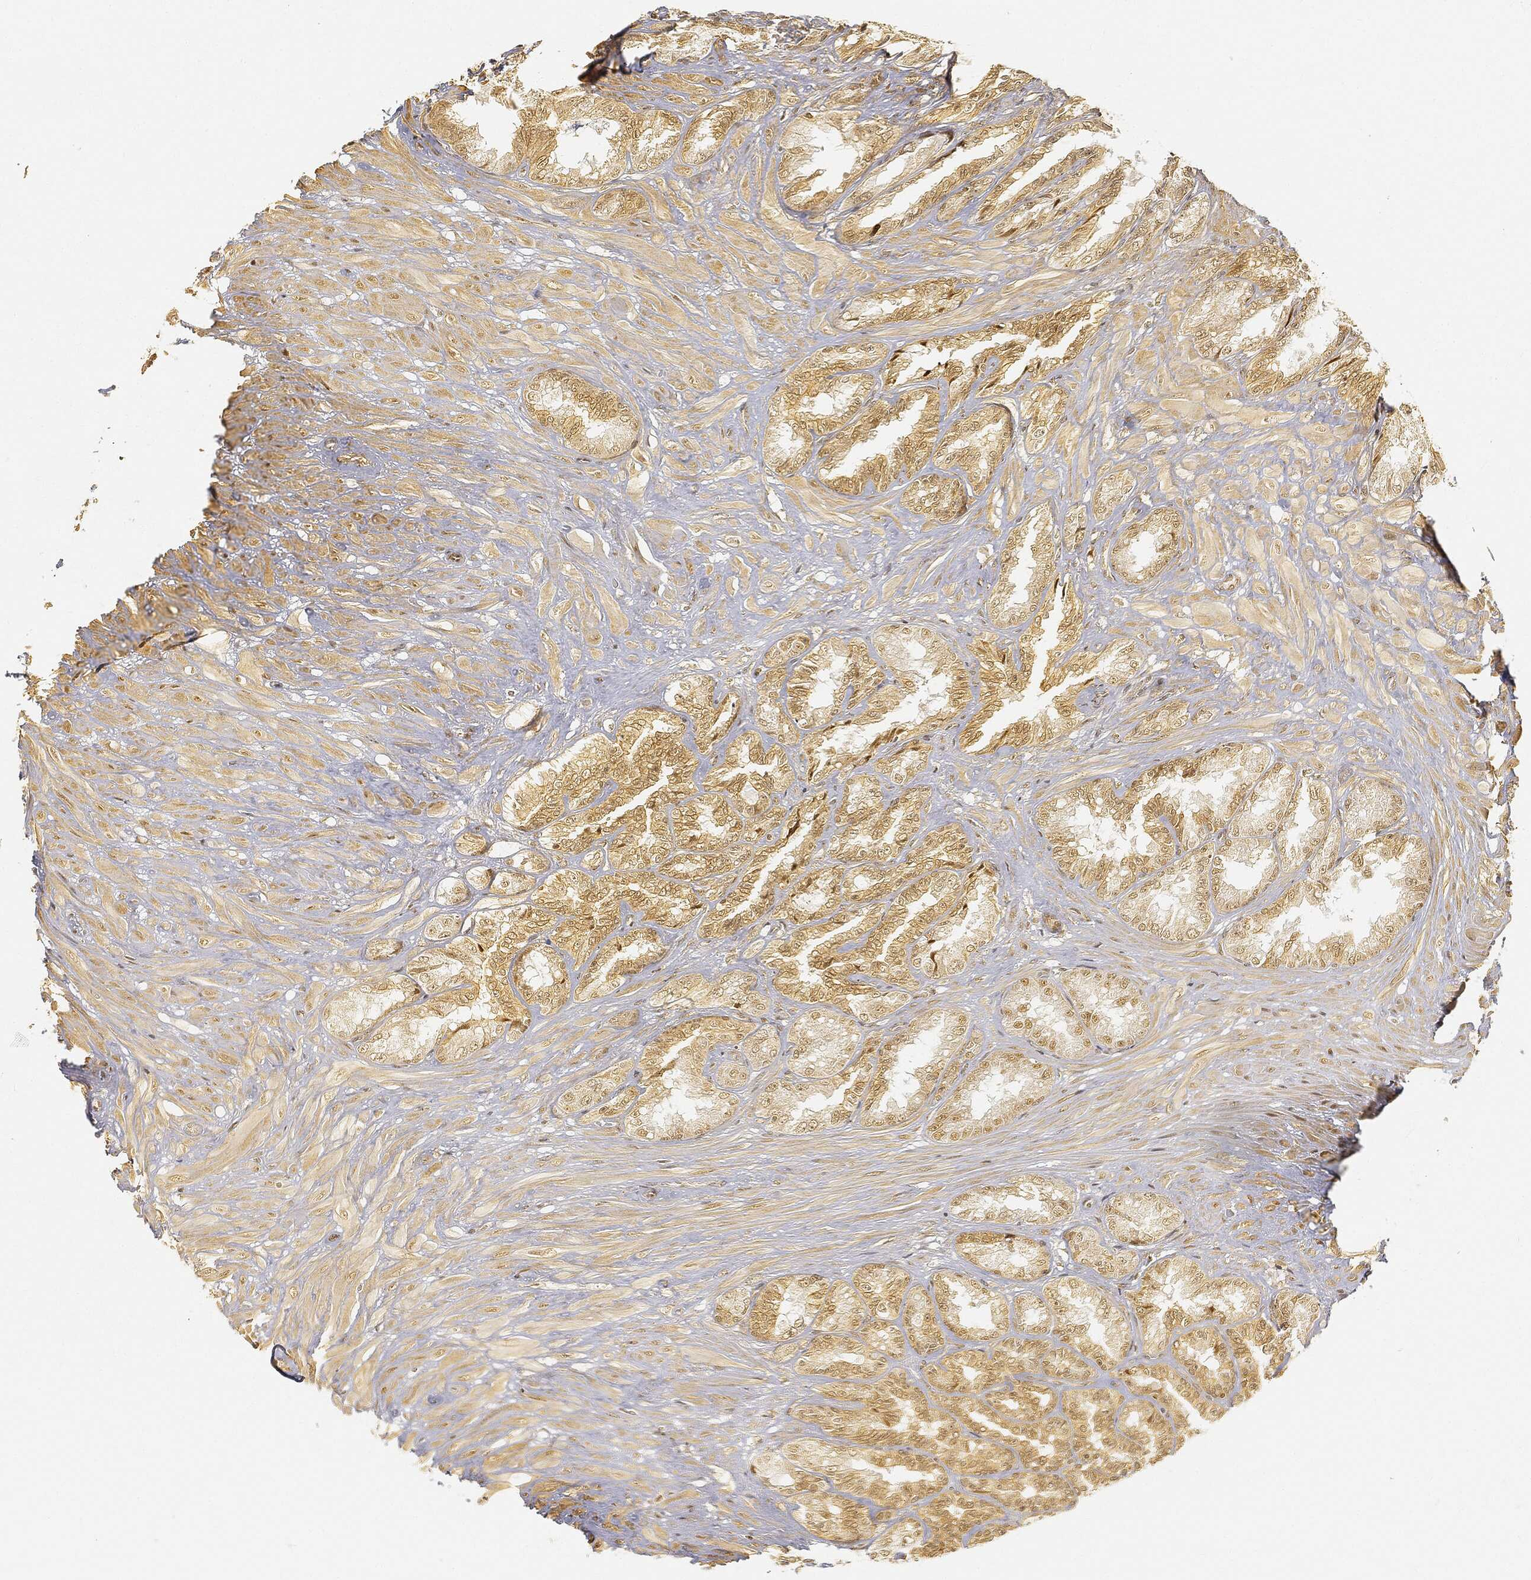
{"staining": {"intensity": "moderate", "quantity": ">75%", "location": "cytoplasmic/membranous,nuclear"}, "tissue": "seminal vesicle", "cell_type": "Glandular cells", "image_type": "normal", "snomed": [{"axis": "morphology", "description": "Normal tissue, NOS"}, {"axis": "topography", "description": "Seminal veicle"}], "caption": "Immunohistochemistry image of normal seminal vesicle stained for a protein (brown), which shows medium levels of moderate cytoplasmic/membranous,nuclear positivity in about >75% of glandular cells.", "gene": "RSRC2", "patient": {"sex": "male", "age": 68}}